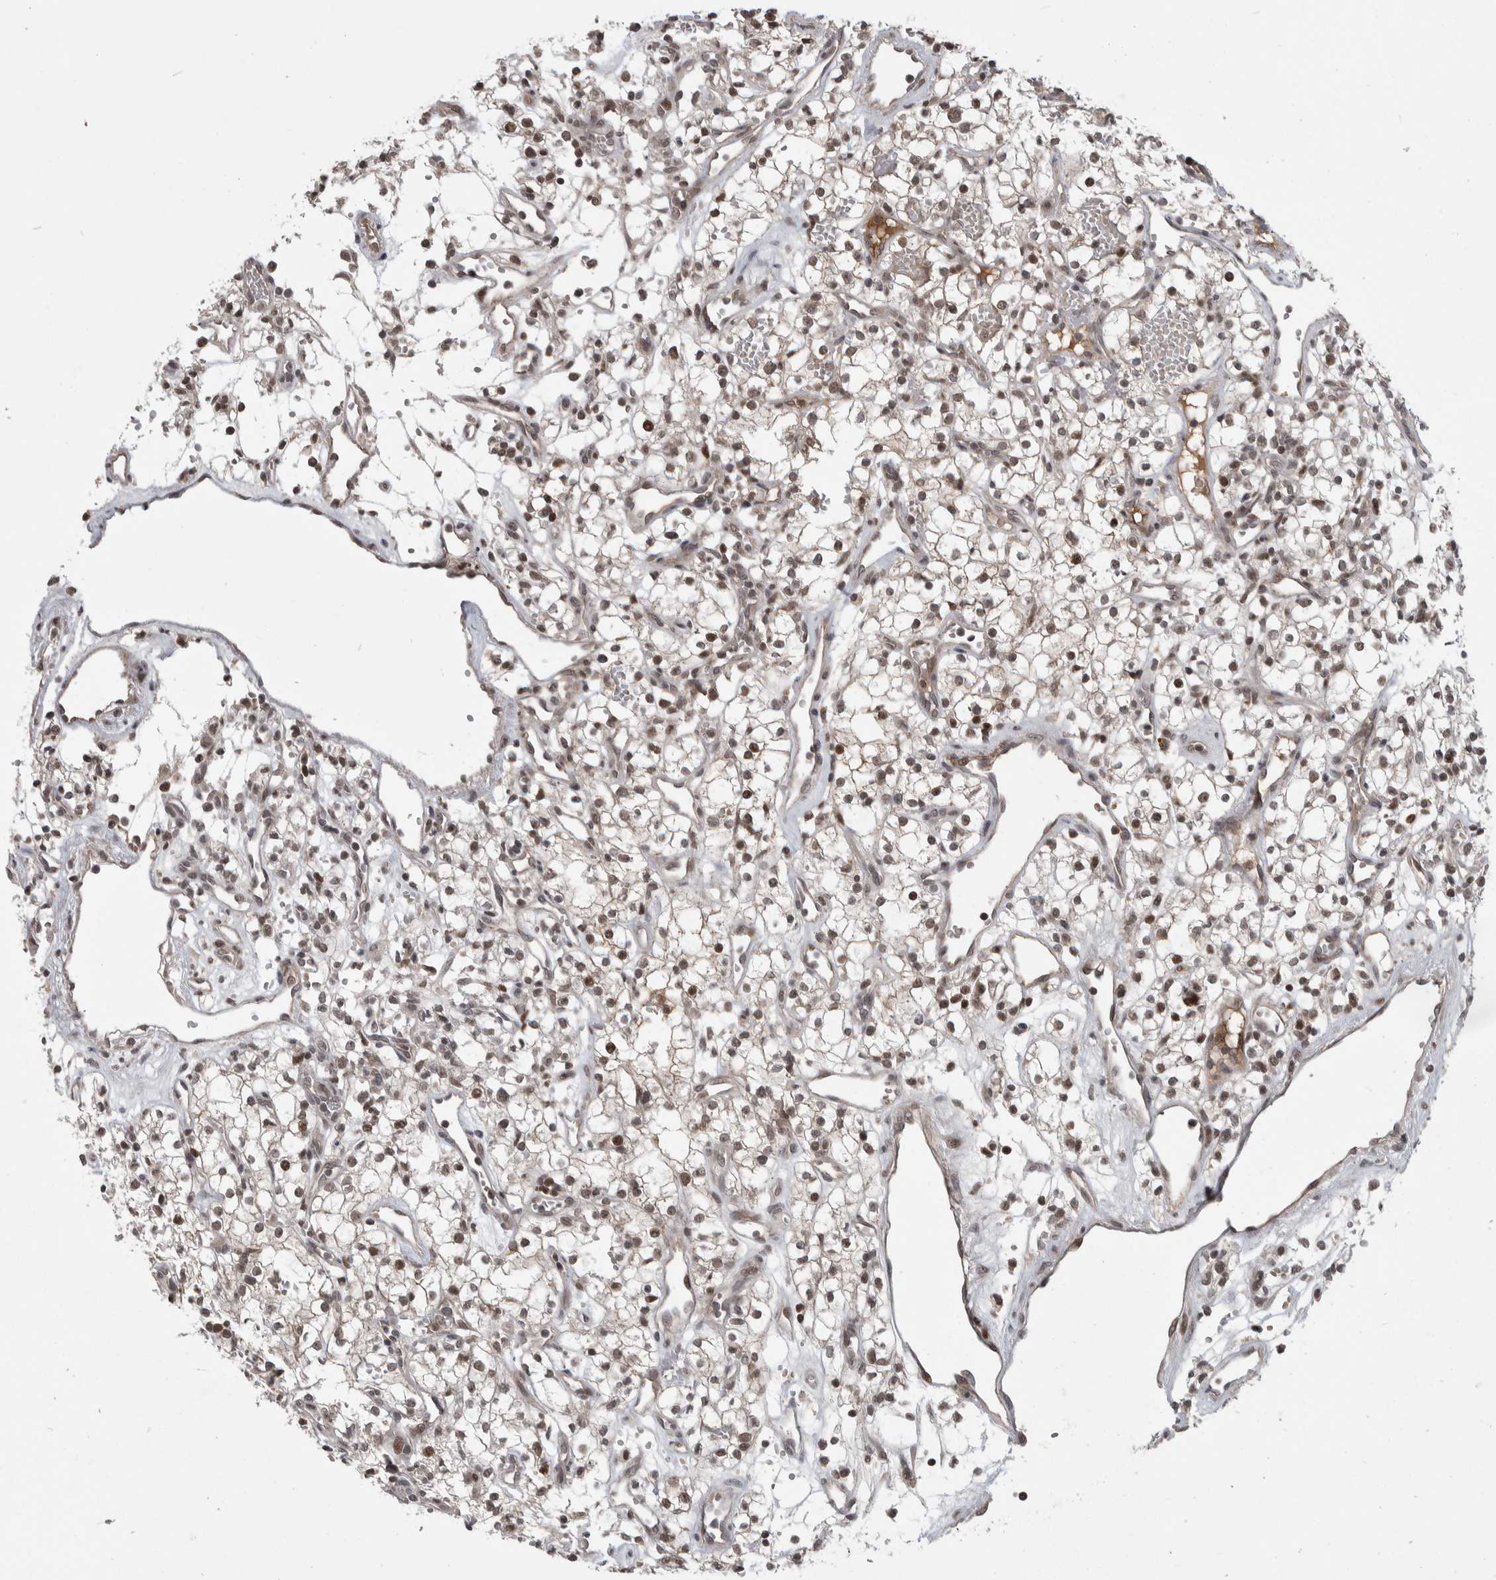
{"staining": {"intensity": "weak", "quantity": ">75%", "location": "nuclear"}, "tissue": "renal cancer", "cell_type": "Tumor cells", "image_type": "cancer", "snomed": [{"axis": "morphology", "description": "Adenocarcinoma, NOS"}, {"axis": "topography", "description": "Kidney"}], "caption": "Renal cancer stained with a brown dye exhibits weak nuclear positive expression in approximately >75% of tumor cells.", "gene": "ZNF592", "patient": {"sex": "male", "age": 59}}